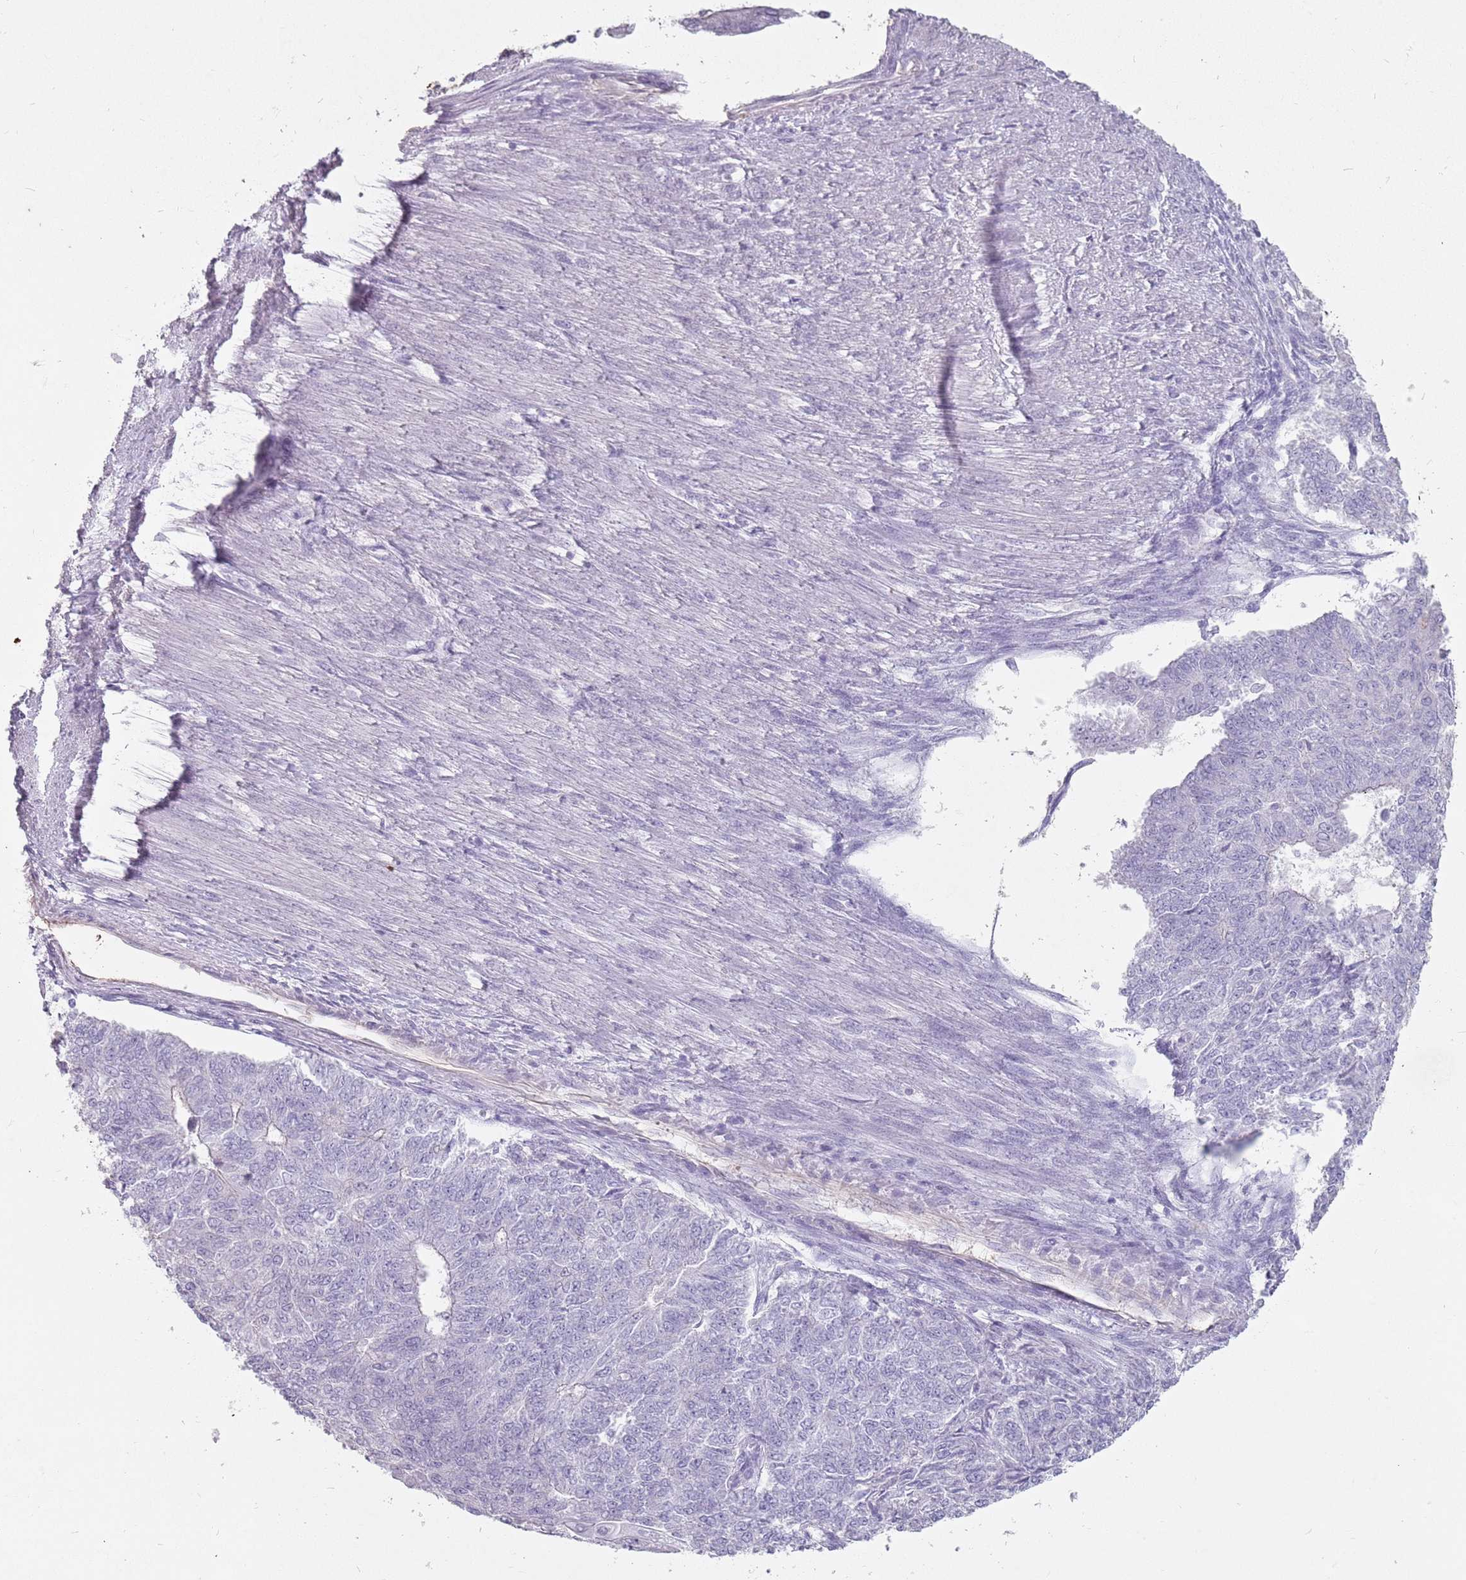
{"staining": {"intensity": "negative", "quantity": "none", "location": "none"}, "tissue": "endometrial cancer", "cell_type": "Tumor cells", "image_type": "cancer", "snomed": [{"axis": "morphology", "description": "Adenocarcinoma, NOS"}, {"axis": "topography", "description": "Endometrium"}], "caption": "This is a micrograph of immunohistochemistry (IHC) staining of endometrial cancer, which shows no expression in tumor cells. The staining was performed using DAB to visualize the protein expression in brown, while the nuclei were stained in blue with hematoxylin (Magnification: 20x).", "gene": "STYK1", "patient": {"sex": "female", "age": 32}}